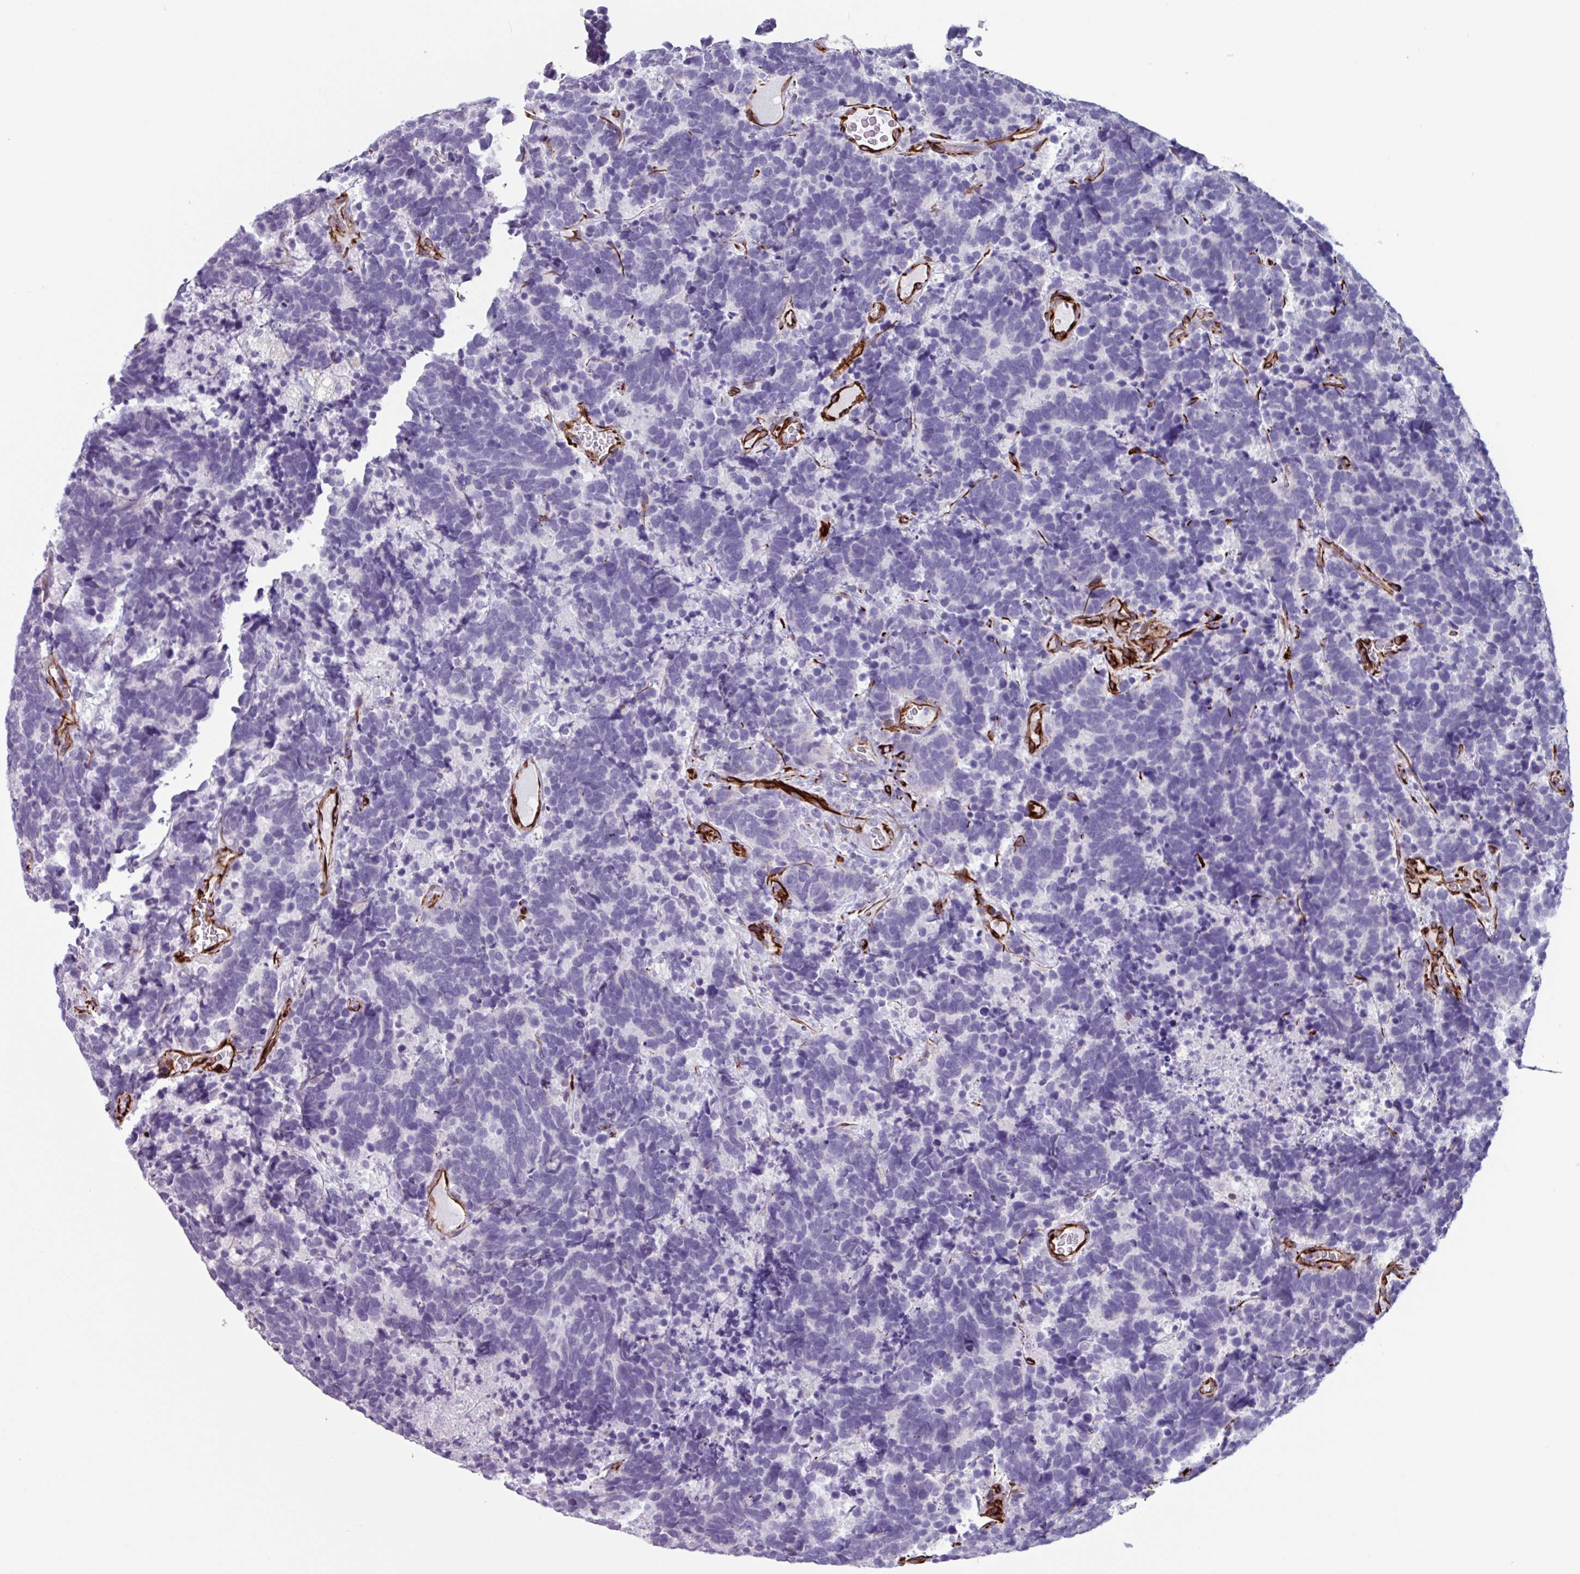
{"staining": {"intensity": "negative", "quantity": "none", "location": "none"}, "tissue": "carcinoid", "cell_type": "Tumor cells", "image_type": "cancer", "snomed": [{"axis": "morphology", "description": "Carcinoma, NOS"}, {"axis": "morphology", "description": "Carcinoid, malignant, NOS"}, {"axis": "topography", "description": "Urinary bladder"}], "caption": "Human carcinoma stained for a protein using immunohistochemistry (IHC) displays no expression in tumor cells.", "gene": "BTD", "patient": {"sex": "male", "age": 57}}